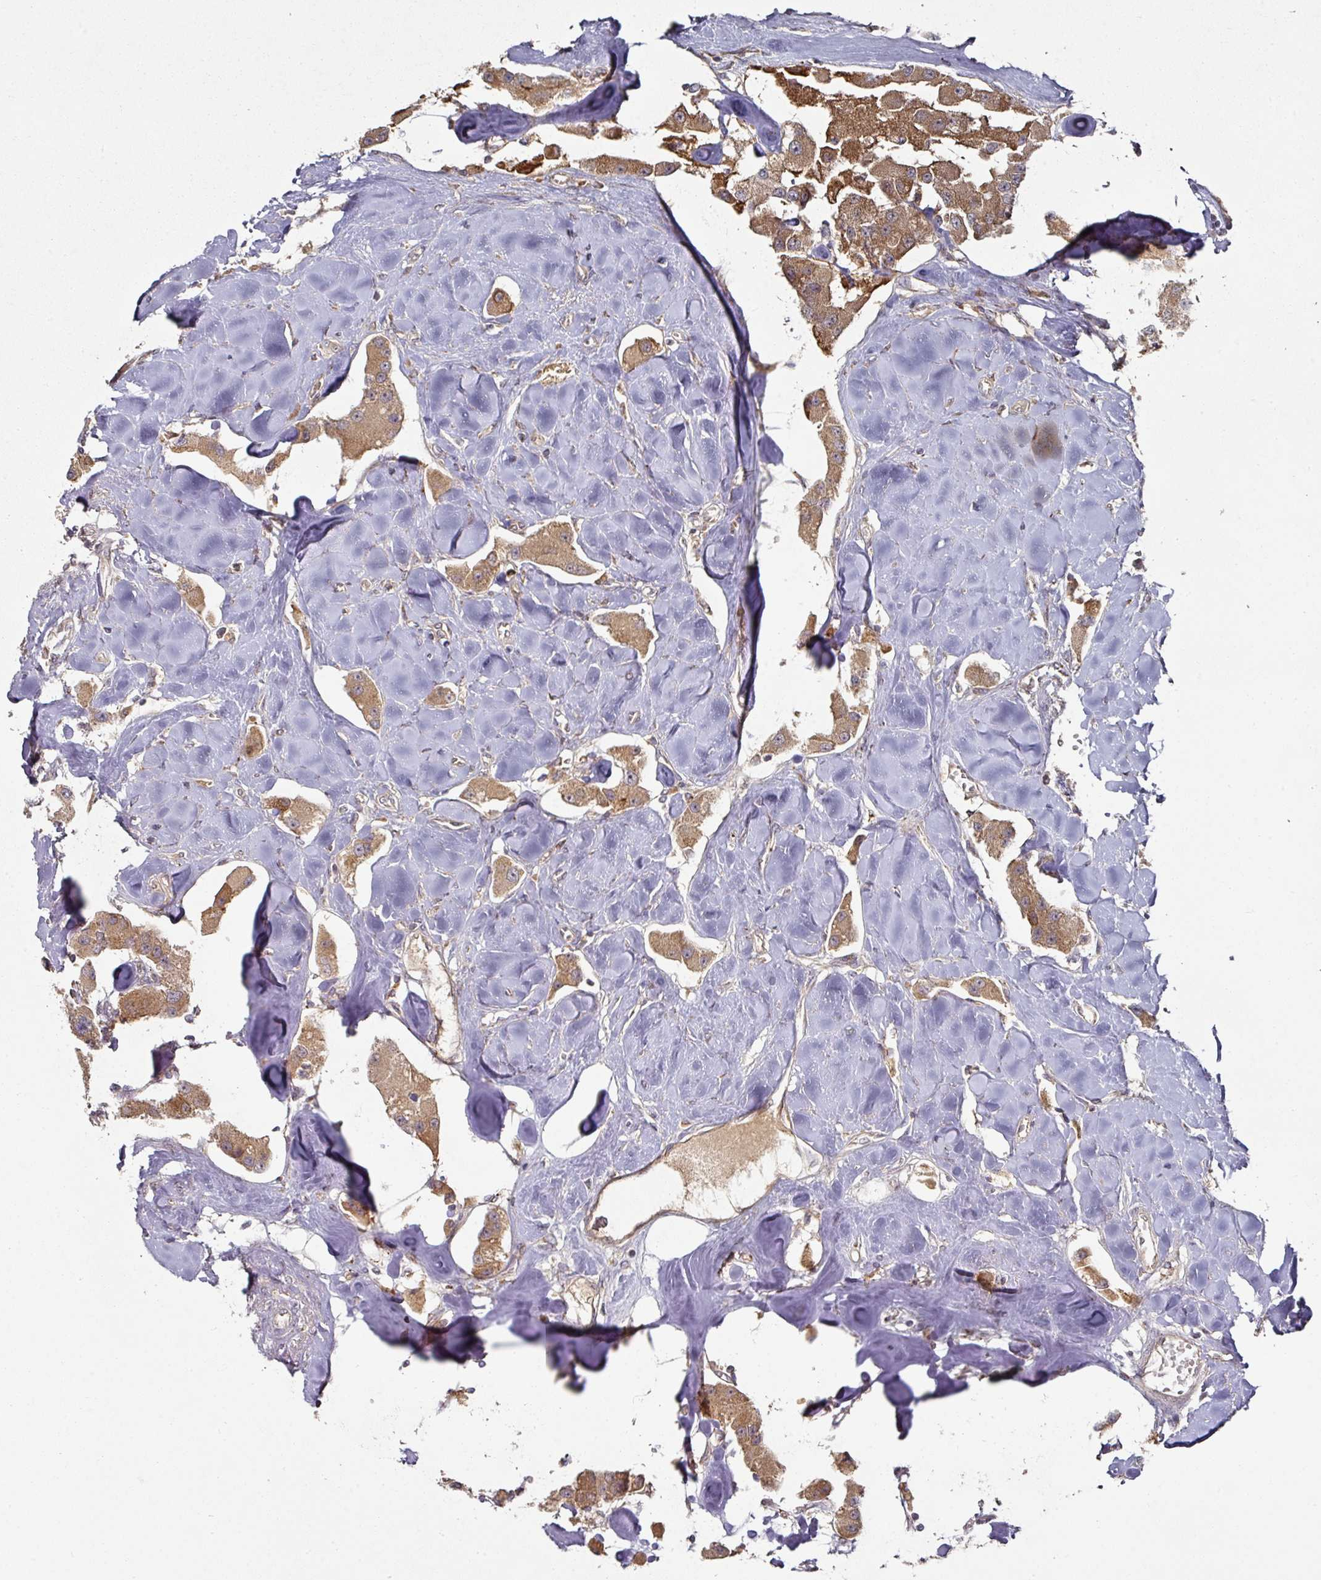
{"staining": {"intensity": "moderate", "quantity": ">75%", "location": "cytoplasmic/membranous"}, "tissue": "carcinoid", "cell_type": "Tumor cells", "image_type": "cancer", "snomed": [{"axis": "morphology", "description": "Carcinoid, malignant, NOS"}, {"axis": "topography", "description": "Pancreas"}], "caption": "Immunohistochemistry (IHC) (DAB) staining of human malignant carcinoid displays moderate cytoplasmic/membranous protein staining in approximately >75% of tumor cells. Immunohistochemistry (IHC) stains the protein of interest in brown and the nuclei are stained blue.", "gene": "CEP95", "patient": {"sex": "male", "age": 41}}